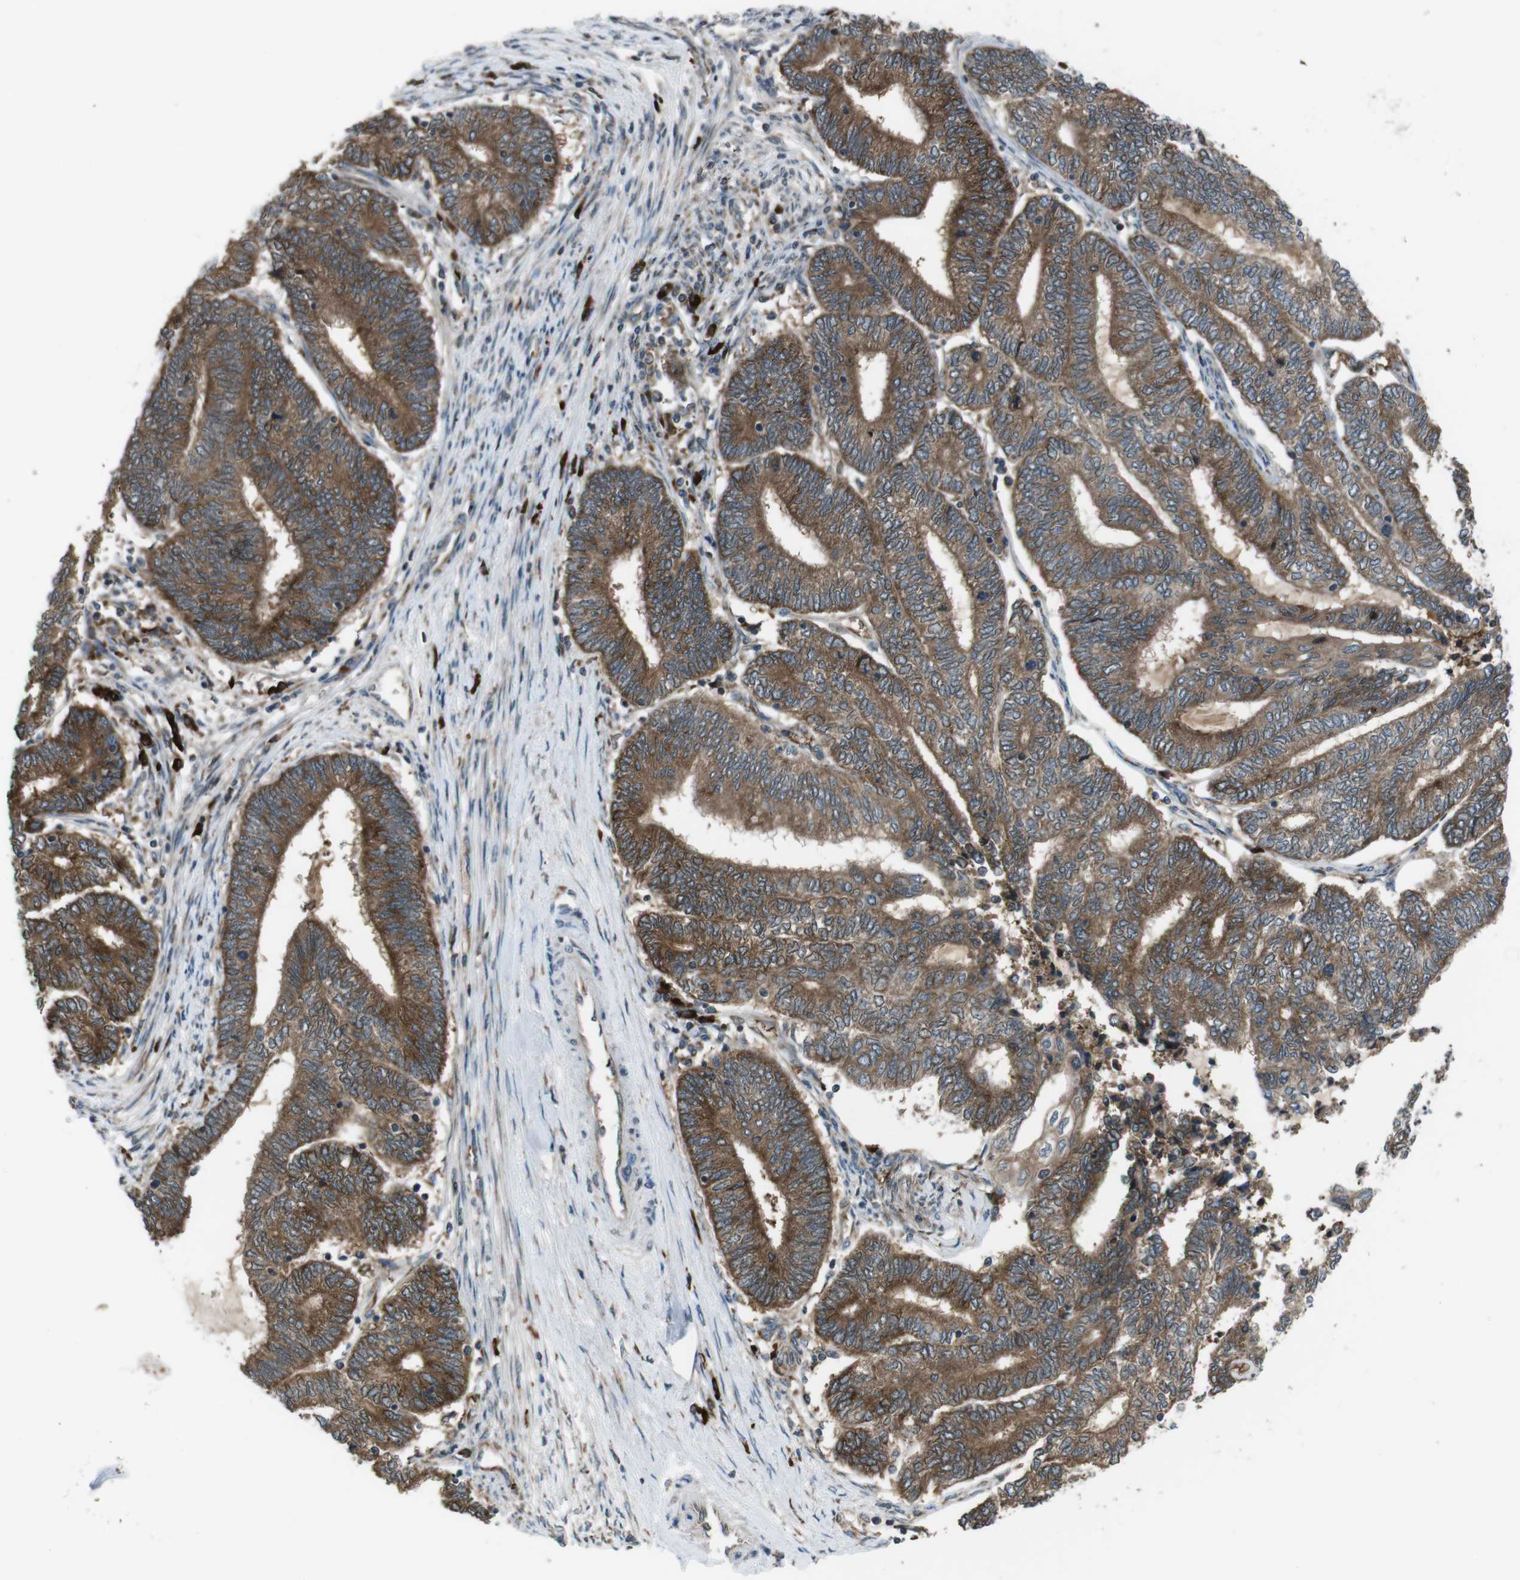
{"staining": {"intensity": "strong", "quantity": ">75%", "location": "cytoplasmic/membranous"}, "tissue": "endometrial cancer", "cell_type": "Tumor cells", "image_type": "cancer", "snomed": [{"axis": "morphology", "description": "Adenocarcinoma, NOS"}, {"axis": "topography", "description": "Uterus"}, {"axis": "topography", "description": "Endometrium"}], "caption": "The micrograph reveals immunohistochemical staining of endometrial adenocarcinoma. There is strong cytoplasmic/membranous expression is seen in approximately >75% of tumor cells.", "gene": "SSR3", "patient": {"sex": "female", "age": 70}}